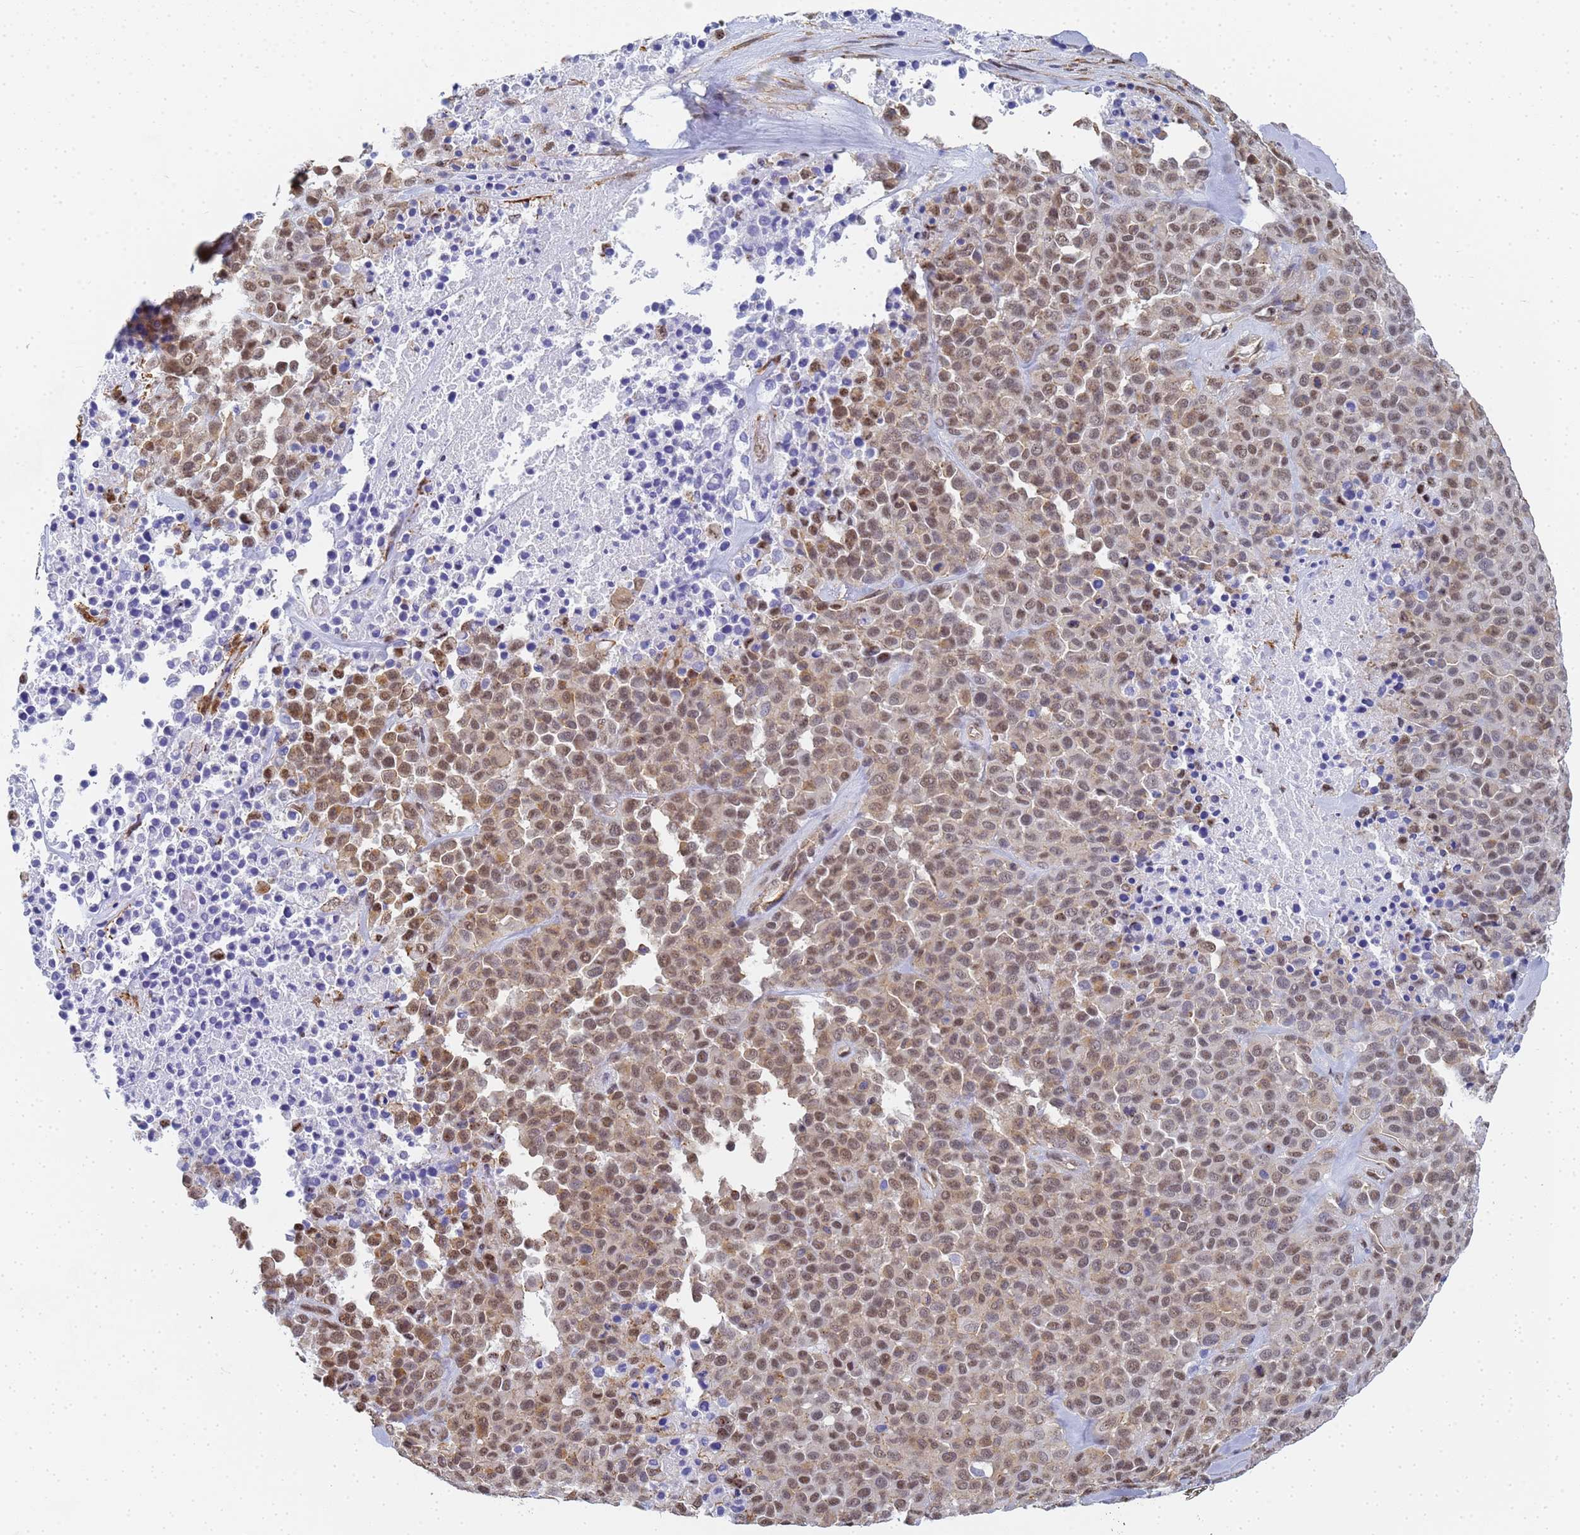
{"staining": {"intensity": "moderate", "quantity": ">75%", "location": "cytoplasmic/membranous,nuclear"}, "tissue": "melanoma", "cell_type": "Tumor cells", "image_type": "cancer", "snomed": [{"axis": "morphology", "description": "Malignant melanoma, Metastatic site"}, {"axis": "topography", "description": "Skin"}], "caption": "Moderate cytoplasmic/membranous and nuclear expression is seen in about >75% of tumor cells in melanoma. Using DAB (brown) and hematoxylin (blue) stains, captured at high magnification using brightfield microscopy.", "gene": "PRRT4", "patient": {"sex": "female", "age": 81}}